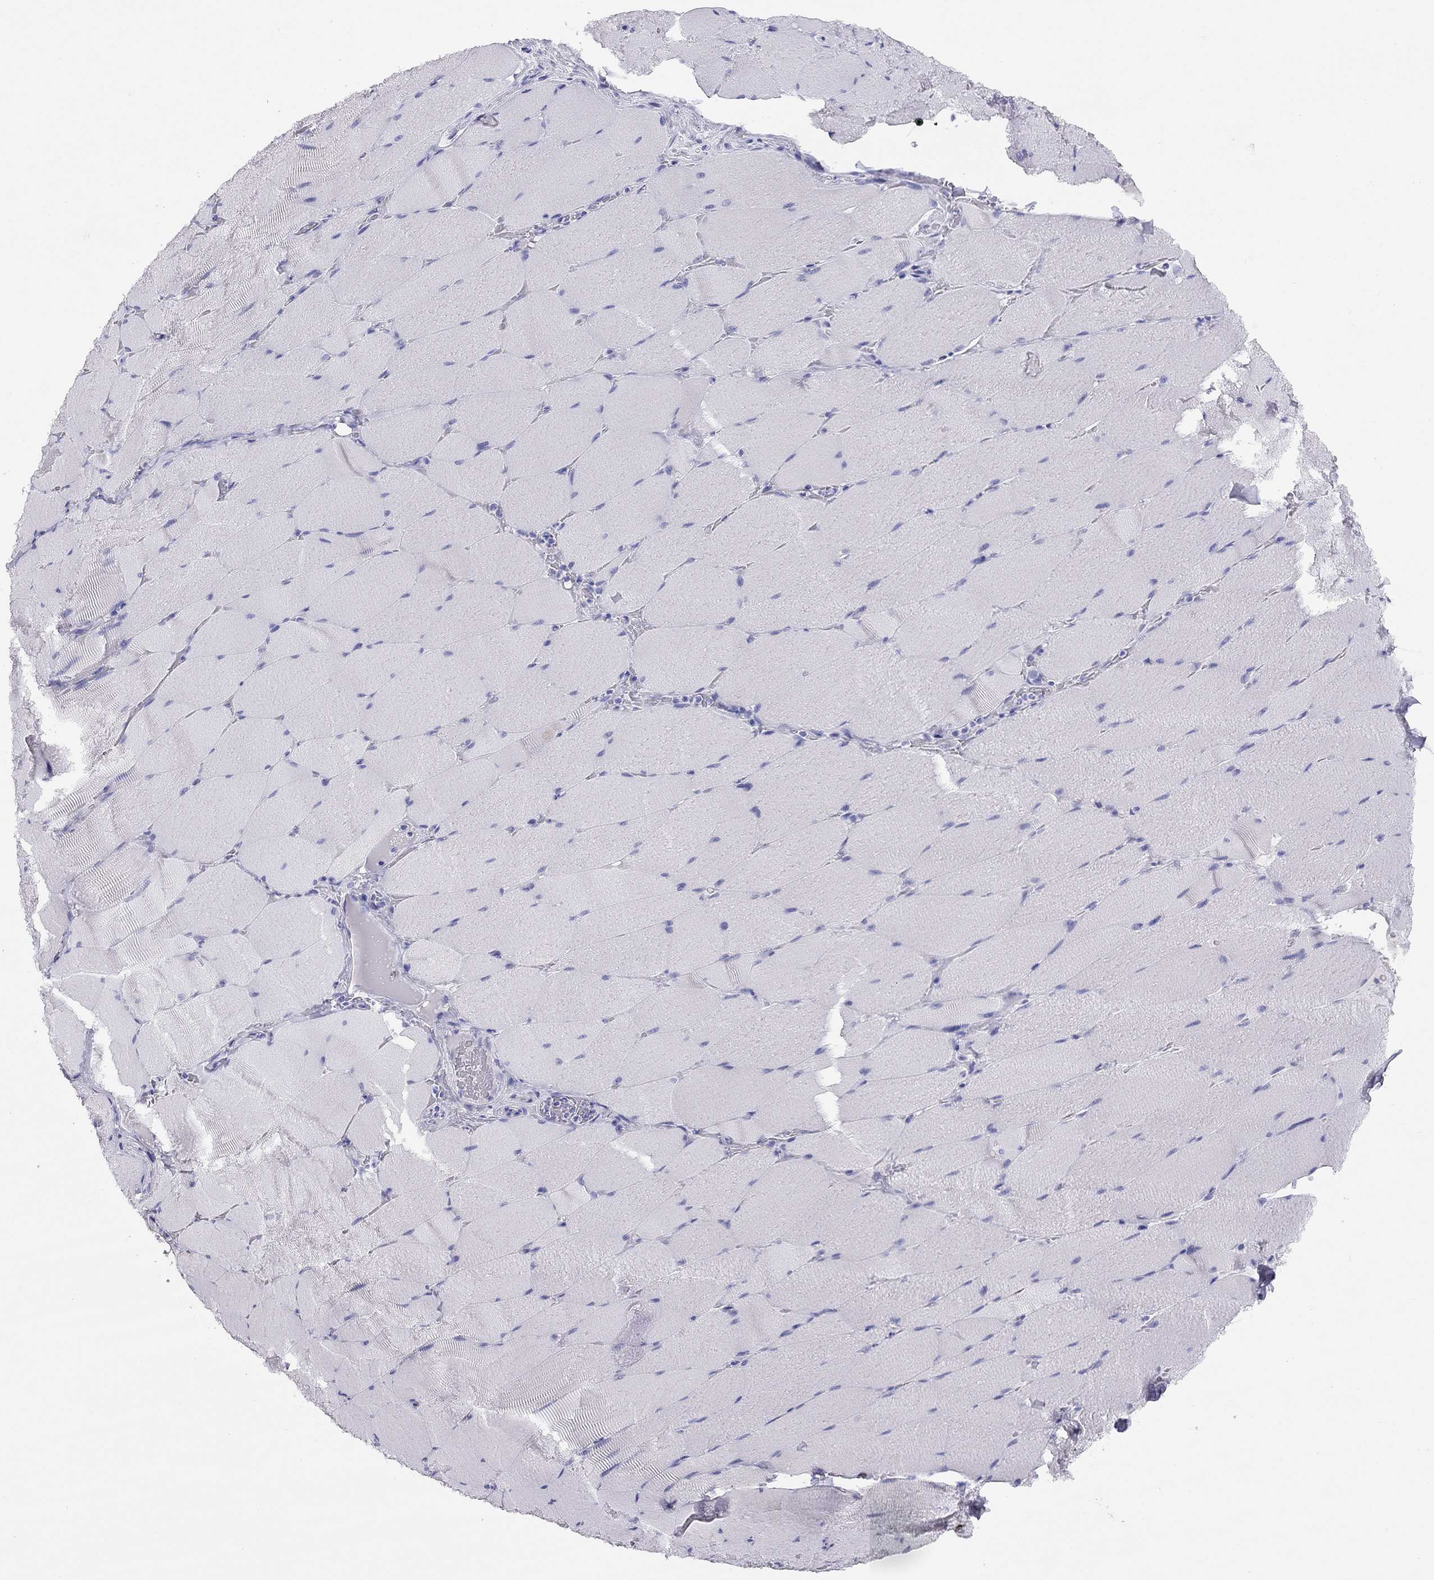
{"staining": {"intensity": "negative", "quantity": "none", "location": "none"}, "tissue": "skeletal muscle", "cell_type": "Myocytes", "image_type": "normal", "snomed": [{"axis": "morphology", "description": "Normal tissue, NOS"}, {"axis": "topography", "description": "Skeletal muscle"}], "caption": "Human skeletal muscle stained for a protein using immunohistochemistry demonstrates no positivity in myocytes.", "gene": "LRIT2", "patient": {"sex": "male", "age": 56}}